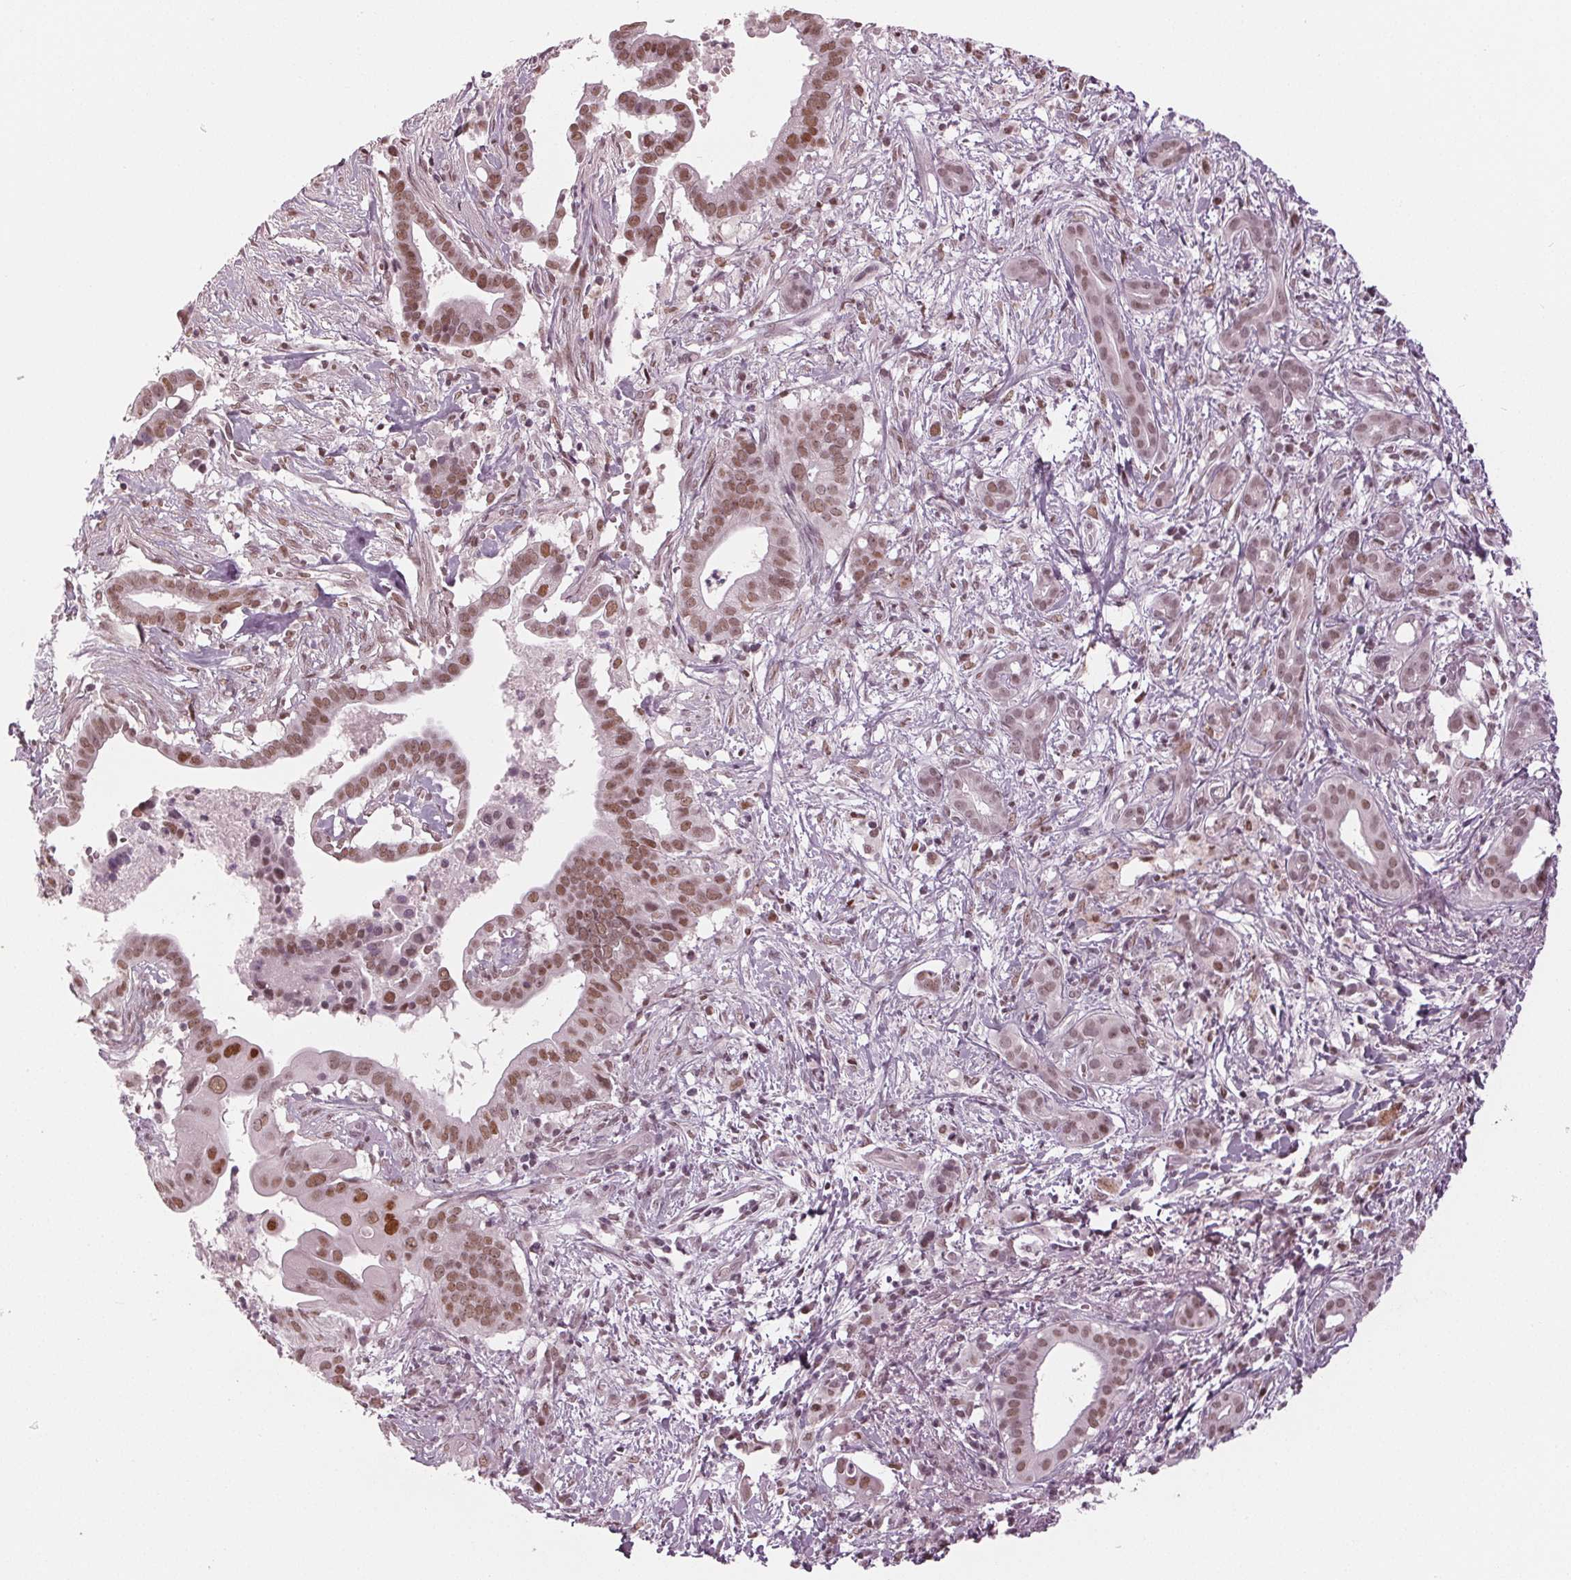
{"staining": {"intensity": "moderate", "quantity": ">75%", "location": "nuclear"}, "tissue": "pancreatic cancer", "cell_type": "Tumor cells", "image_type": "cancer", "snomed": [{"axis": "morphology", "description": "Adenocarcinoma, NOS"}, {"axis": "topography", "description": "Pancreas"}], "caption": "Adenocarcinoma (pancreatic) was stained to show a protein in brown. There is medium levels of moderate nuclear positivity in about >75% of tumor cells.", "gene": "DNMT3L", "patient": {"sex": "male", "age": 61}}